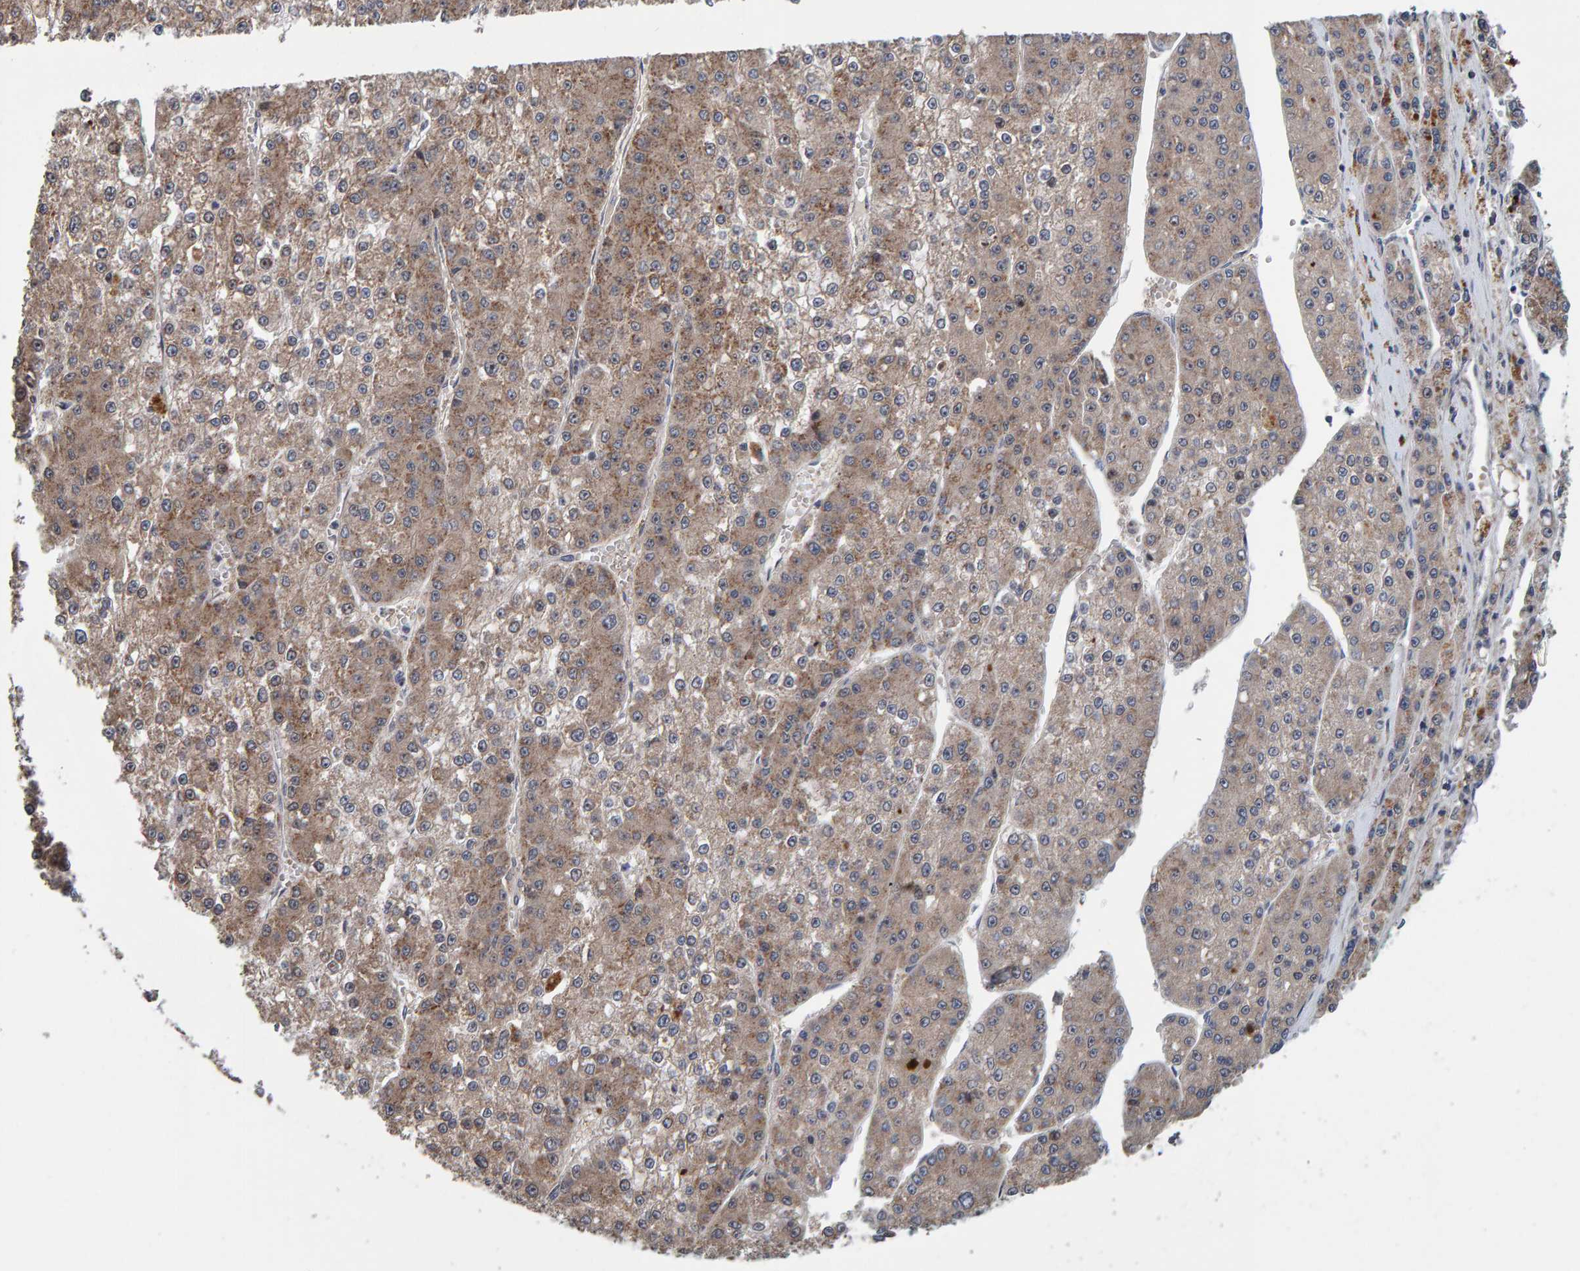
{"staining": {"intensity": "weak", "quantity": ">75%", "location": "cytoplasmic/membranous"}, "tissue": "liver cancer", "cell_type": "Tumor cells", "image_type": "cancer", "snomed": [{"axis": "morphology", "description": "Carcinoma, Hepatocellular, NOS"}, {"axis": "topography", "description": "Liver"}], "caption": "Protein expression analysis of human liver hepatocellular carcinoma reveals weak cytoplasmic/membranous positivity in about >75% of tumor cells. (Stains: DAB in brown, nuclei in blue, Microscopy: brightfield microscopy at high magnification).", "gene": "CCDC25", "patient": {"sex": "female", "age": 73}}